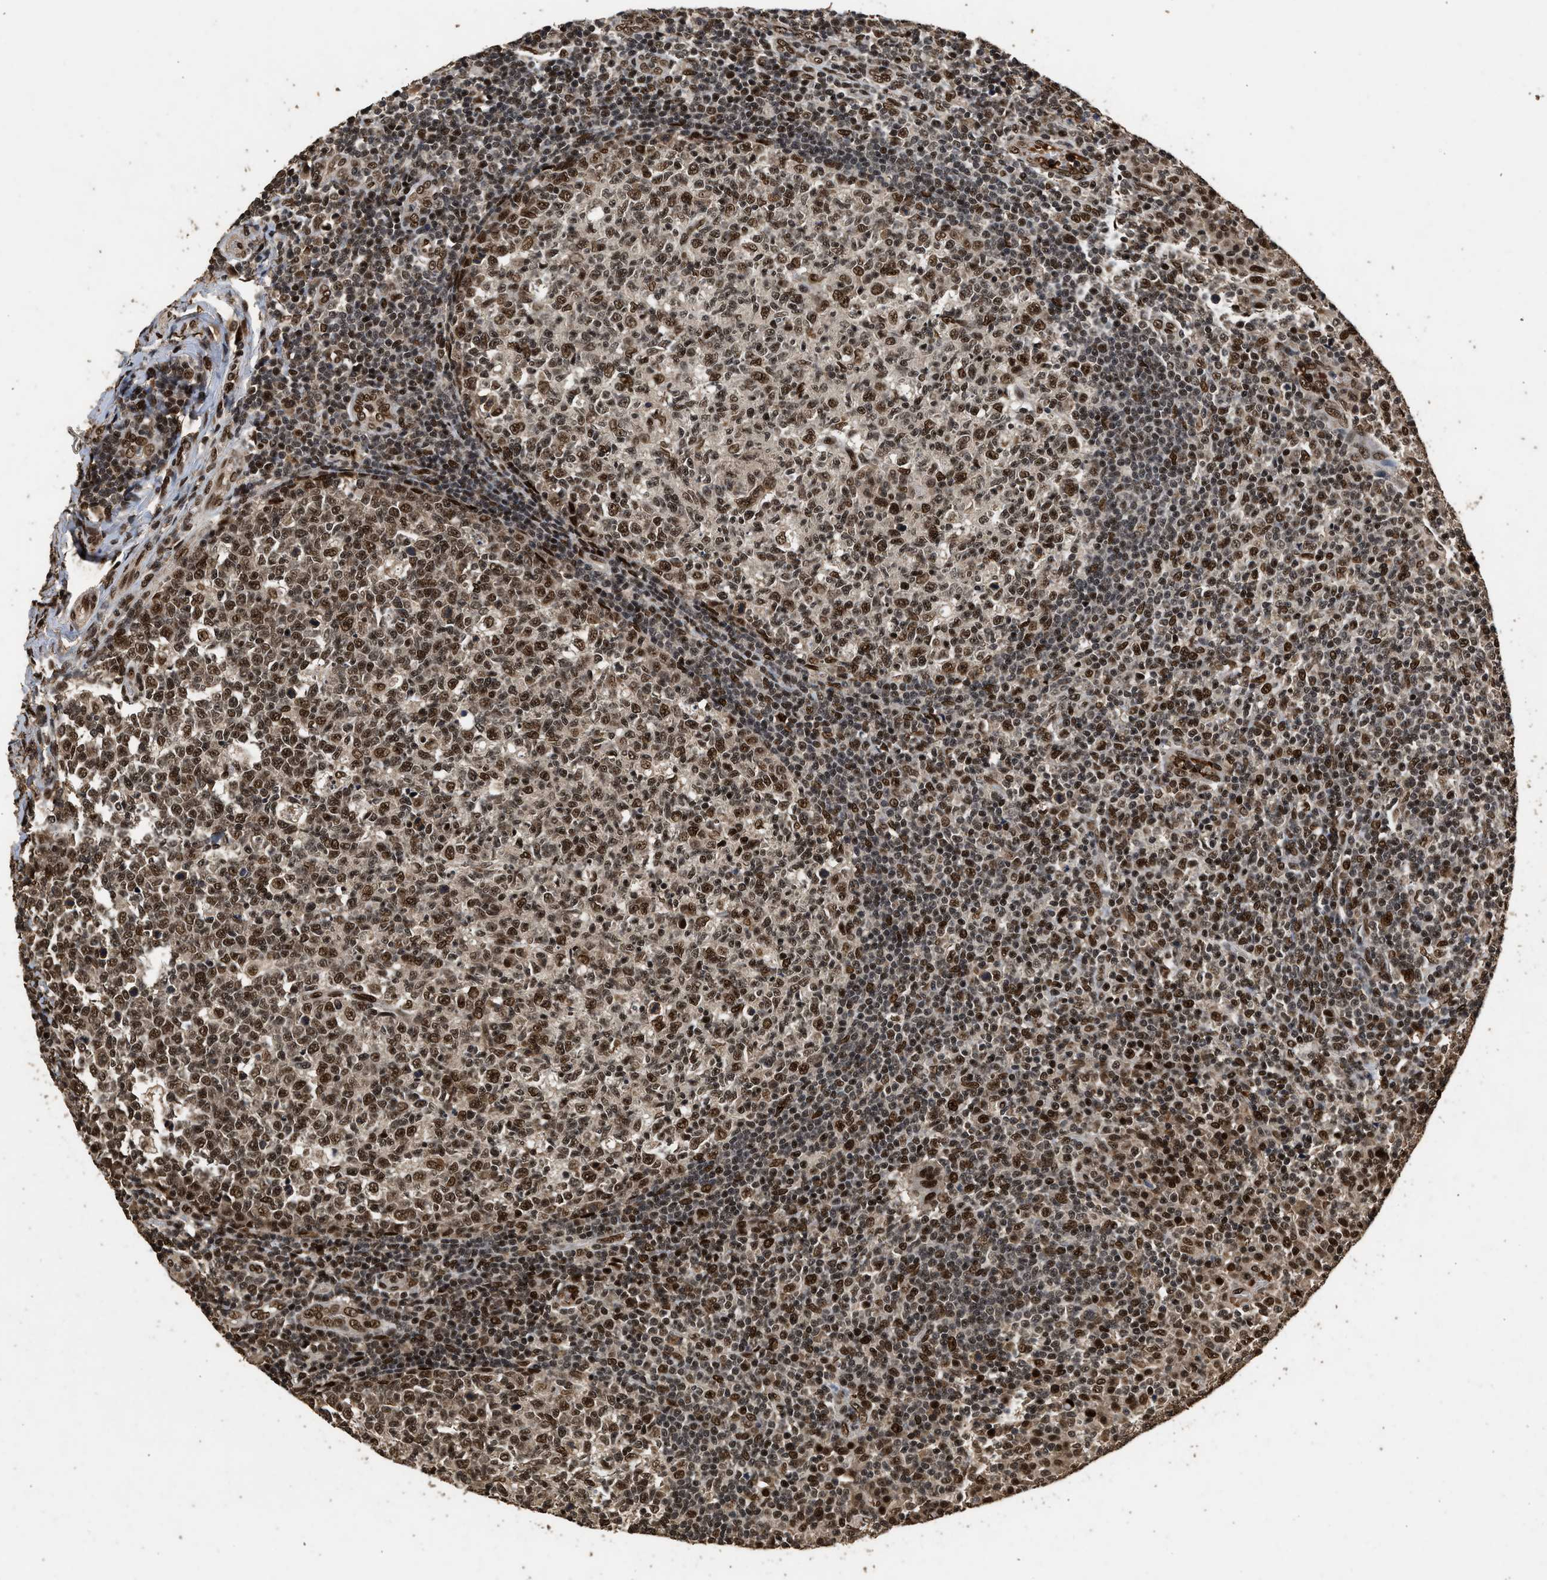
{"staining": {"intensity": "strong", "quantity": ">75%", "location": "nuclear"}, "tissue": "tonsil", "cell_type": "Germinal center cells", "image_type": "normal", "snomed": [{"axis": "morphology", "description": "Normal tissue, NOS"}, {"axis": "topography", "description": "Tonsil"}], "caption": "Immunohistochemistry (IHC) image of normal tonsil: tonsil stained using immunohistochemistry (IHC) demonstrates high levels of strong protein expression localized specifically in the nuclear of germinal center cells, appearing as a nuclear brown color.", "gene": "PPP4R3B", "patient": {"sex": "female", "age": 19}}